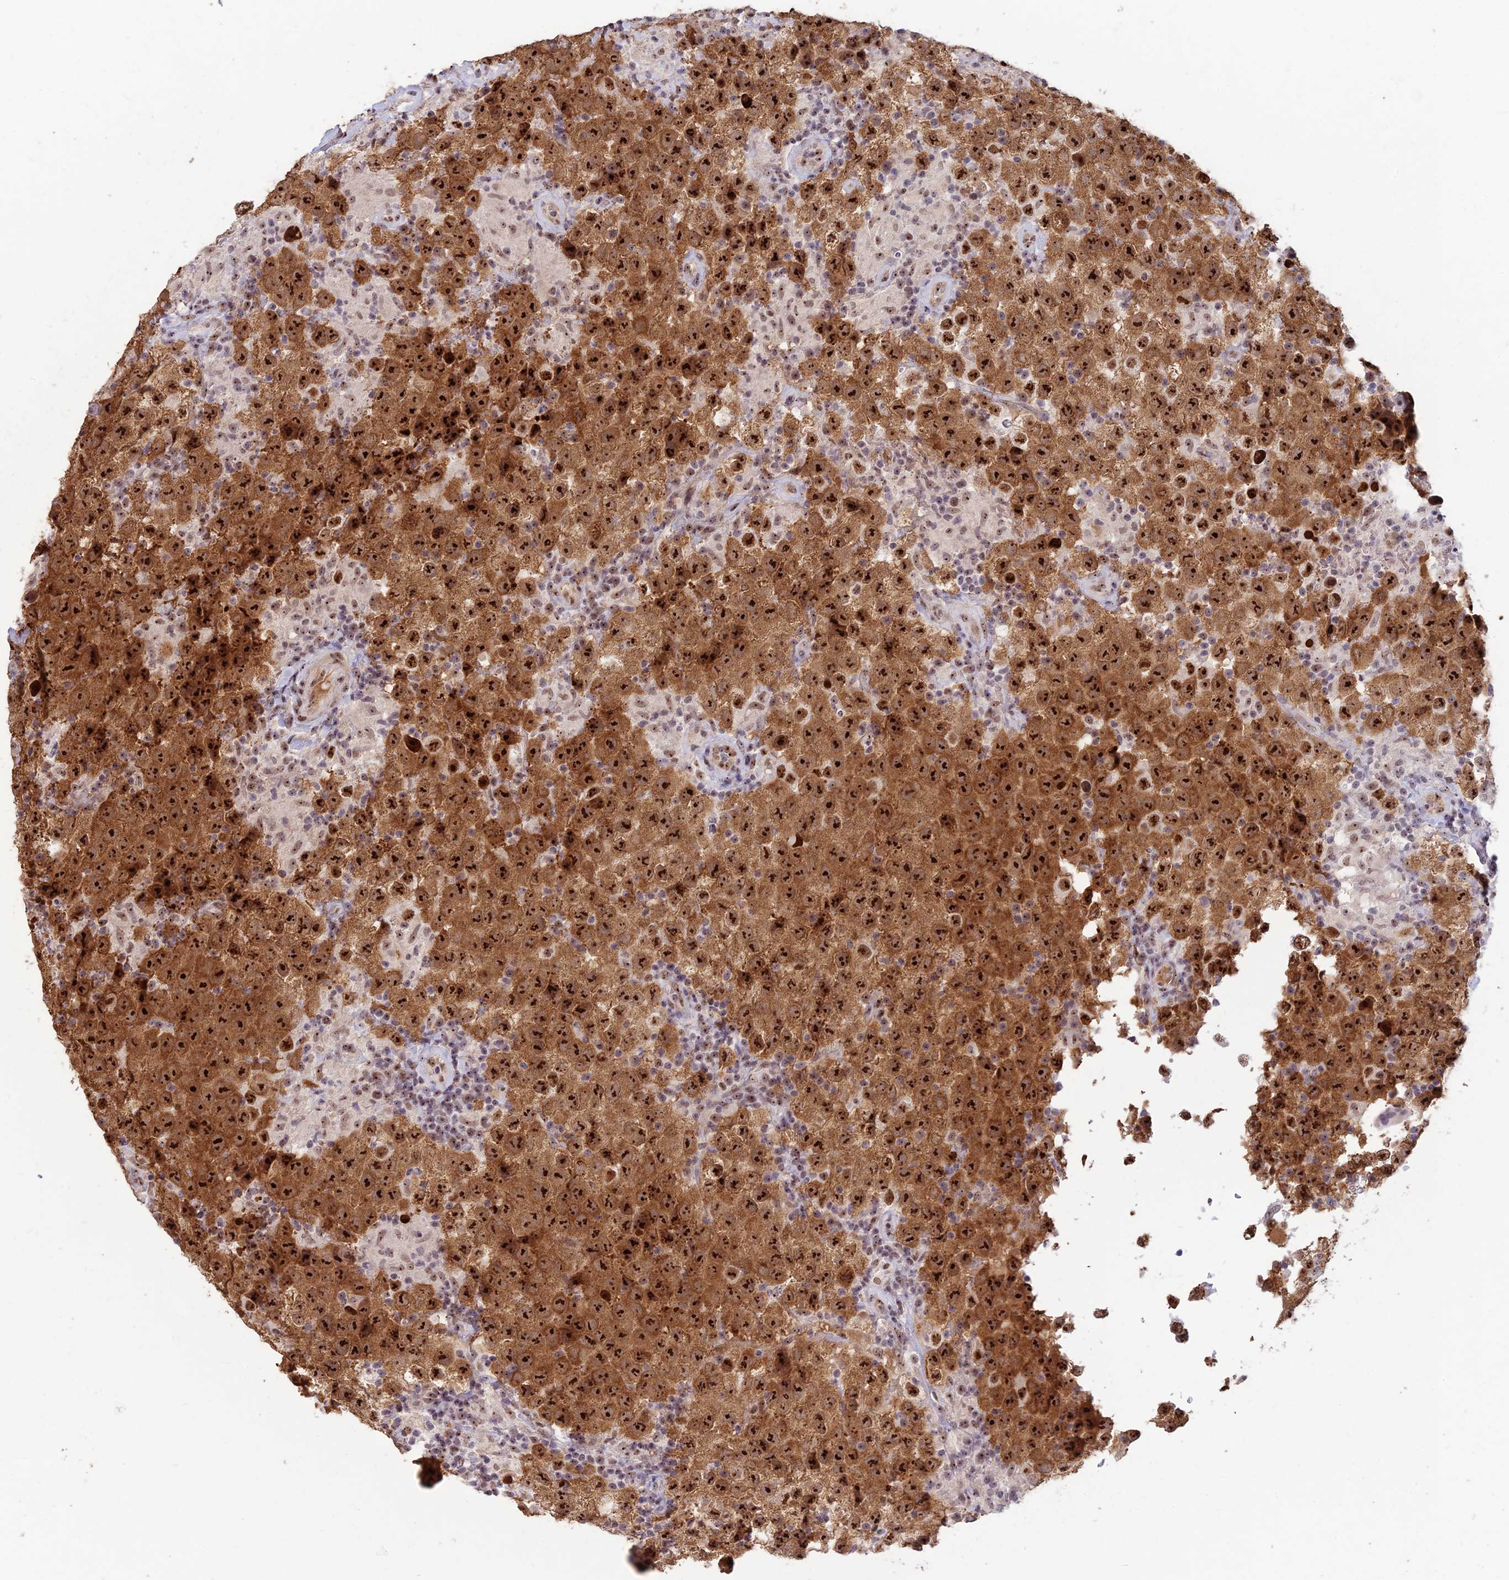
{"staining": {"intensity": "strong", "quantity": ">75%", "location": "cytoplasmic/membranous,nuclear"}, "tissue": "testis cancer", "cell_type": "Tumor cells", "image_type": "cancer", "snomed": [{"axis": "morphology", "description": "Seminoma, NOS"}, {"axis": "morphology", "description": "Carcinoma, Embryonal, NOS"}, {"axis": "topography", "description": "Testis"}], "caption": "Immunohistochemical staining of human testis embryonal carcinoma exhibits strong cytoplasmic/membranous and nuclear protein expression in approximately >75% of tumor cells.", "gene": "POLR1G", "patient": {"sex": "male", "age": 41}}